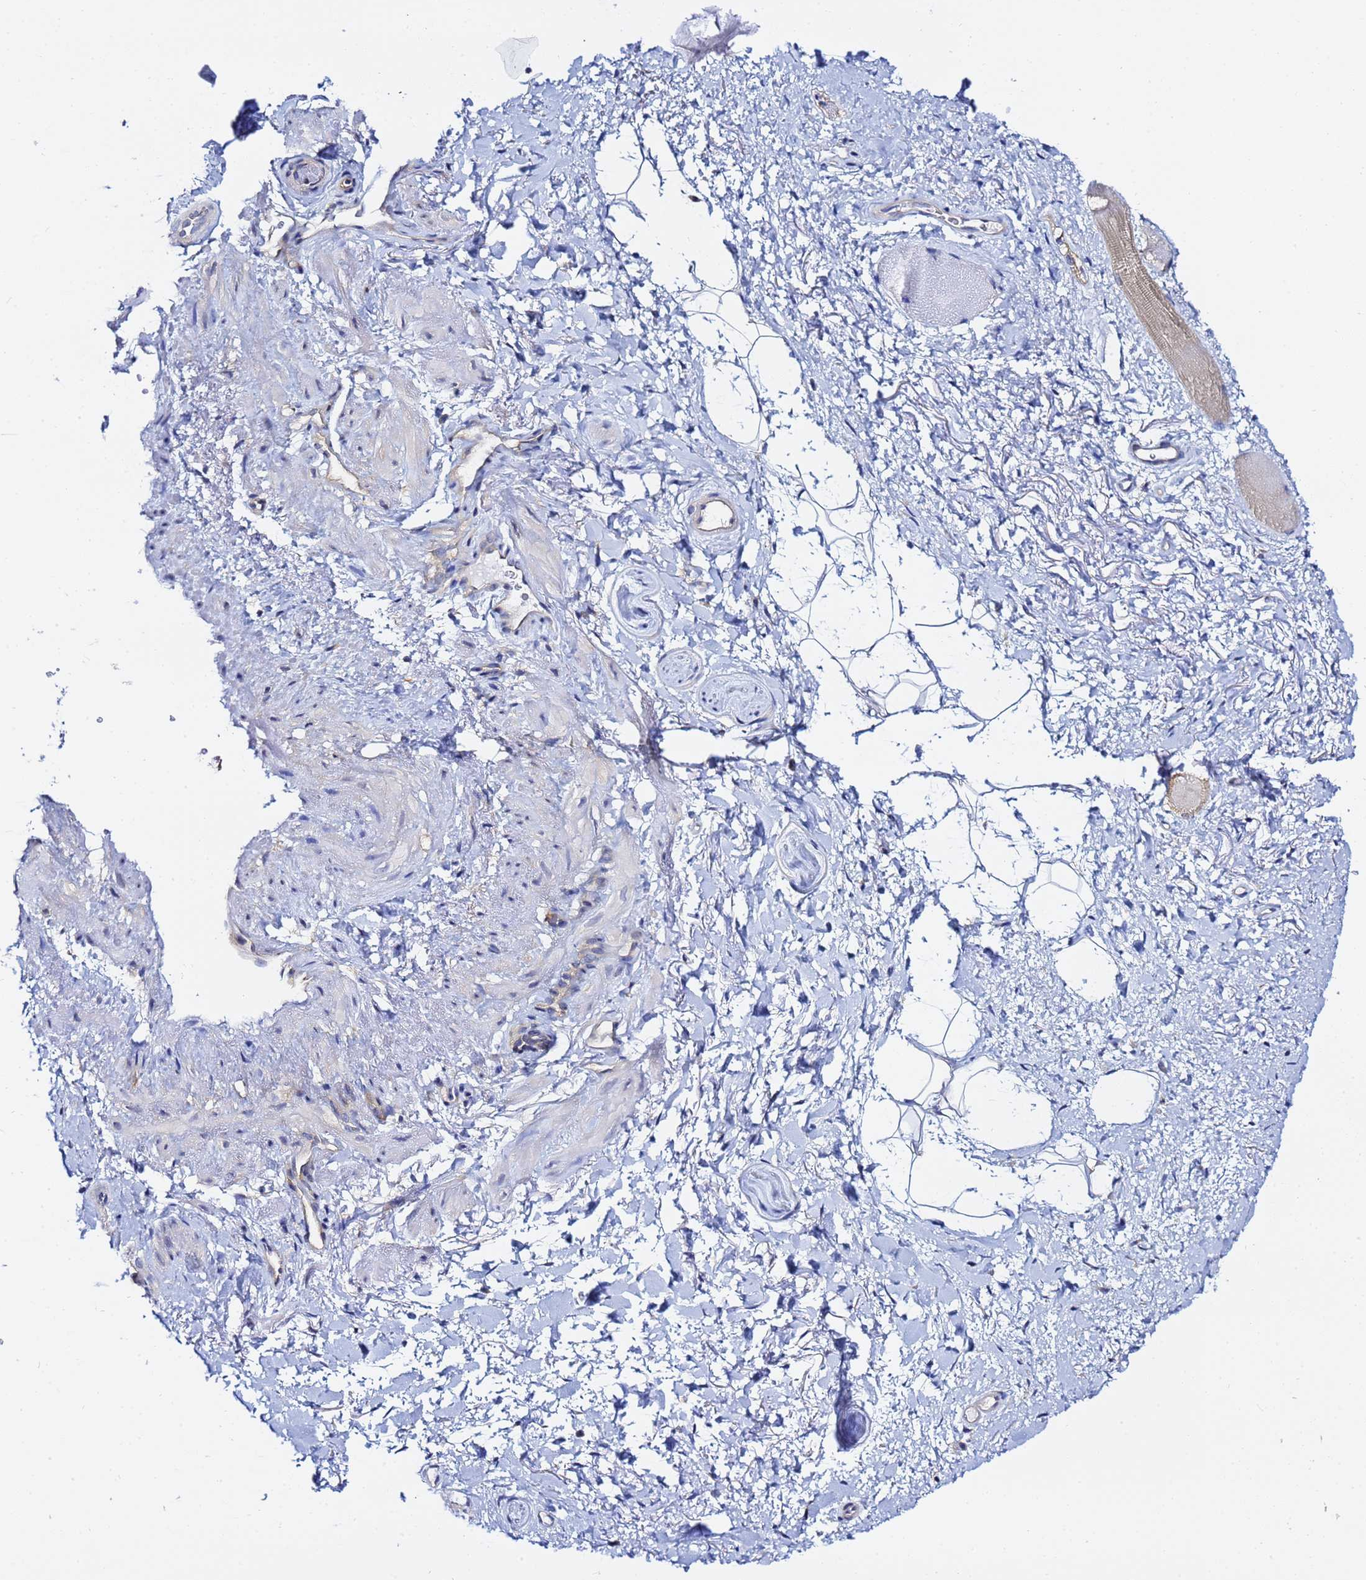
{"staining": {"intensity": "negative", "quantity": "none", "location": "none"}, "tissue": "smooth muscle", "cell_type": "Smooth muscle cells", "image_type": "normal", "snomed": [{"axis": "morphology", "description": "Normal tissue, NOS"}, {"axis": "topography", "description": "Smooth muscle"}, {"axis": "topography", "description": "Peripheral nerve tissue"}], "caption": "A high-resolution histopathology image shows immunohistochemistry staining of normal smooth muscle, which exhibits no significant positivity in smooth muscle cells.", "gene": "LENG1", "patient": {"sex": "male", "age": 69}}